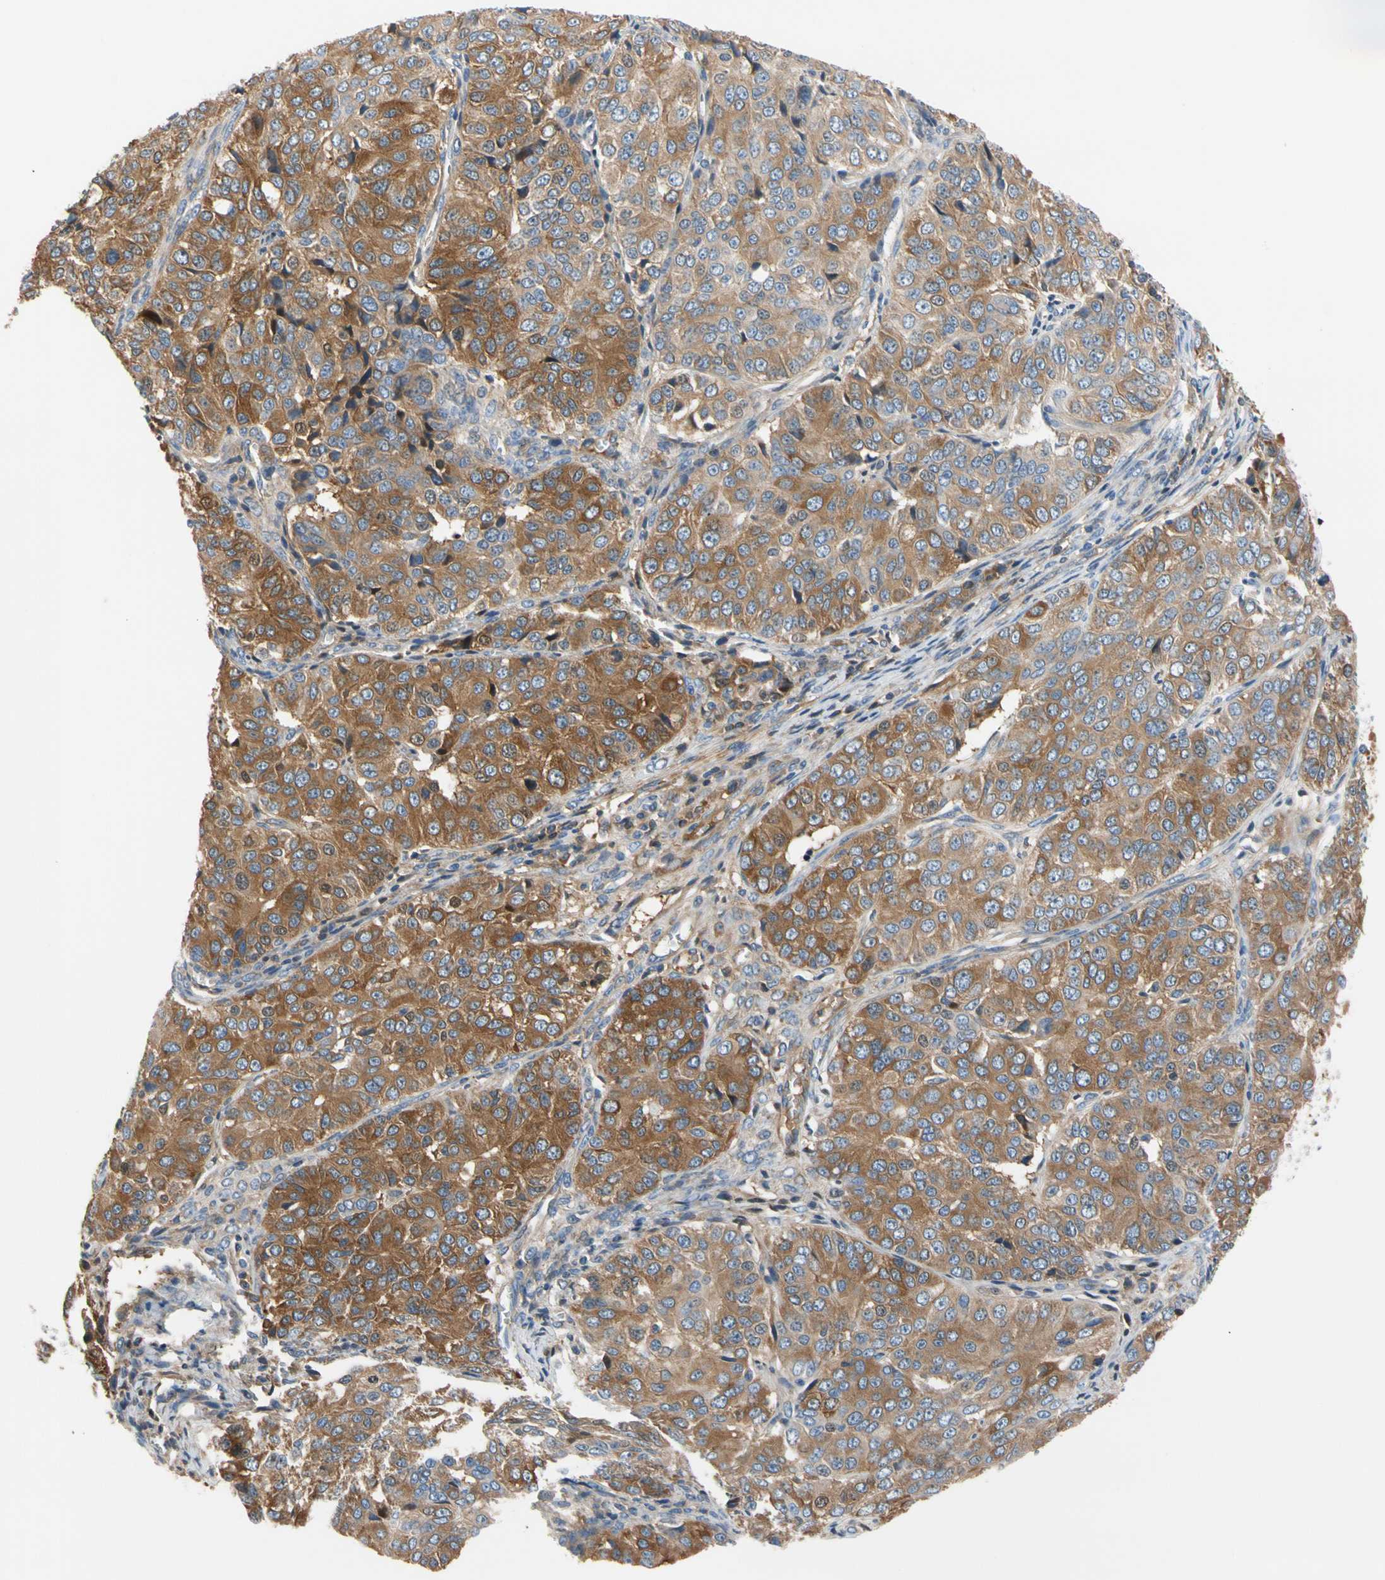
{"staining": {"intensity": "moderate", "quantity": ">75%", "location": "cytoplasmic/membranous"}, "tissue": "ovarian cancer", "cell_type": "Tumor cells", "image_type": "cancer", "snomed": [{"axis": "morphology", "description": "Carcinoma, endometroid"}, {"axis": "topography", "description": "Ovary"}], "caption": "The immunohistochemical stain shows moderate cytoplasmic/membranous positivity in tumor cells of ovarian cancer (endometroid carcinoma) tissue. Immunohistochemistry (ihc) stains the protein in brown and the nuclei are stained blue.", "gene": "ENTREP3", "patient": {"sex": "female", "age": 51}}